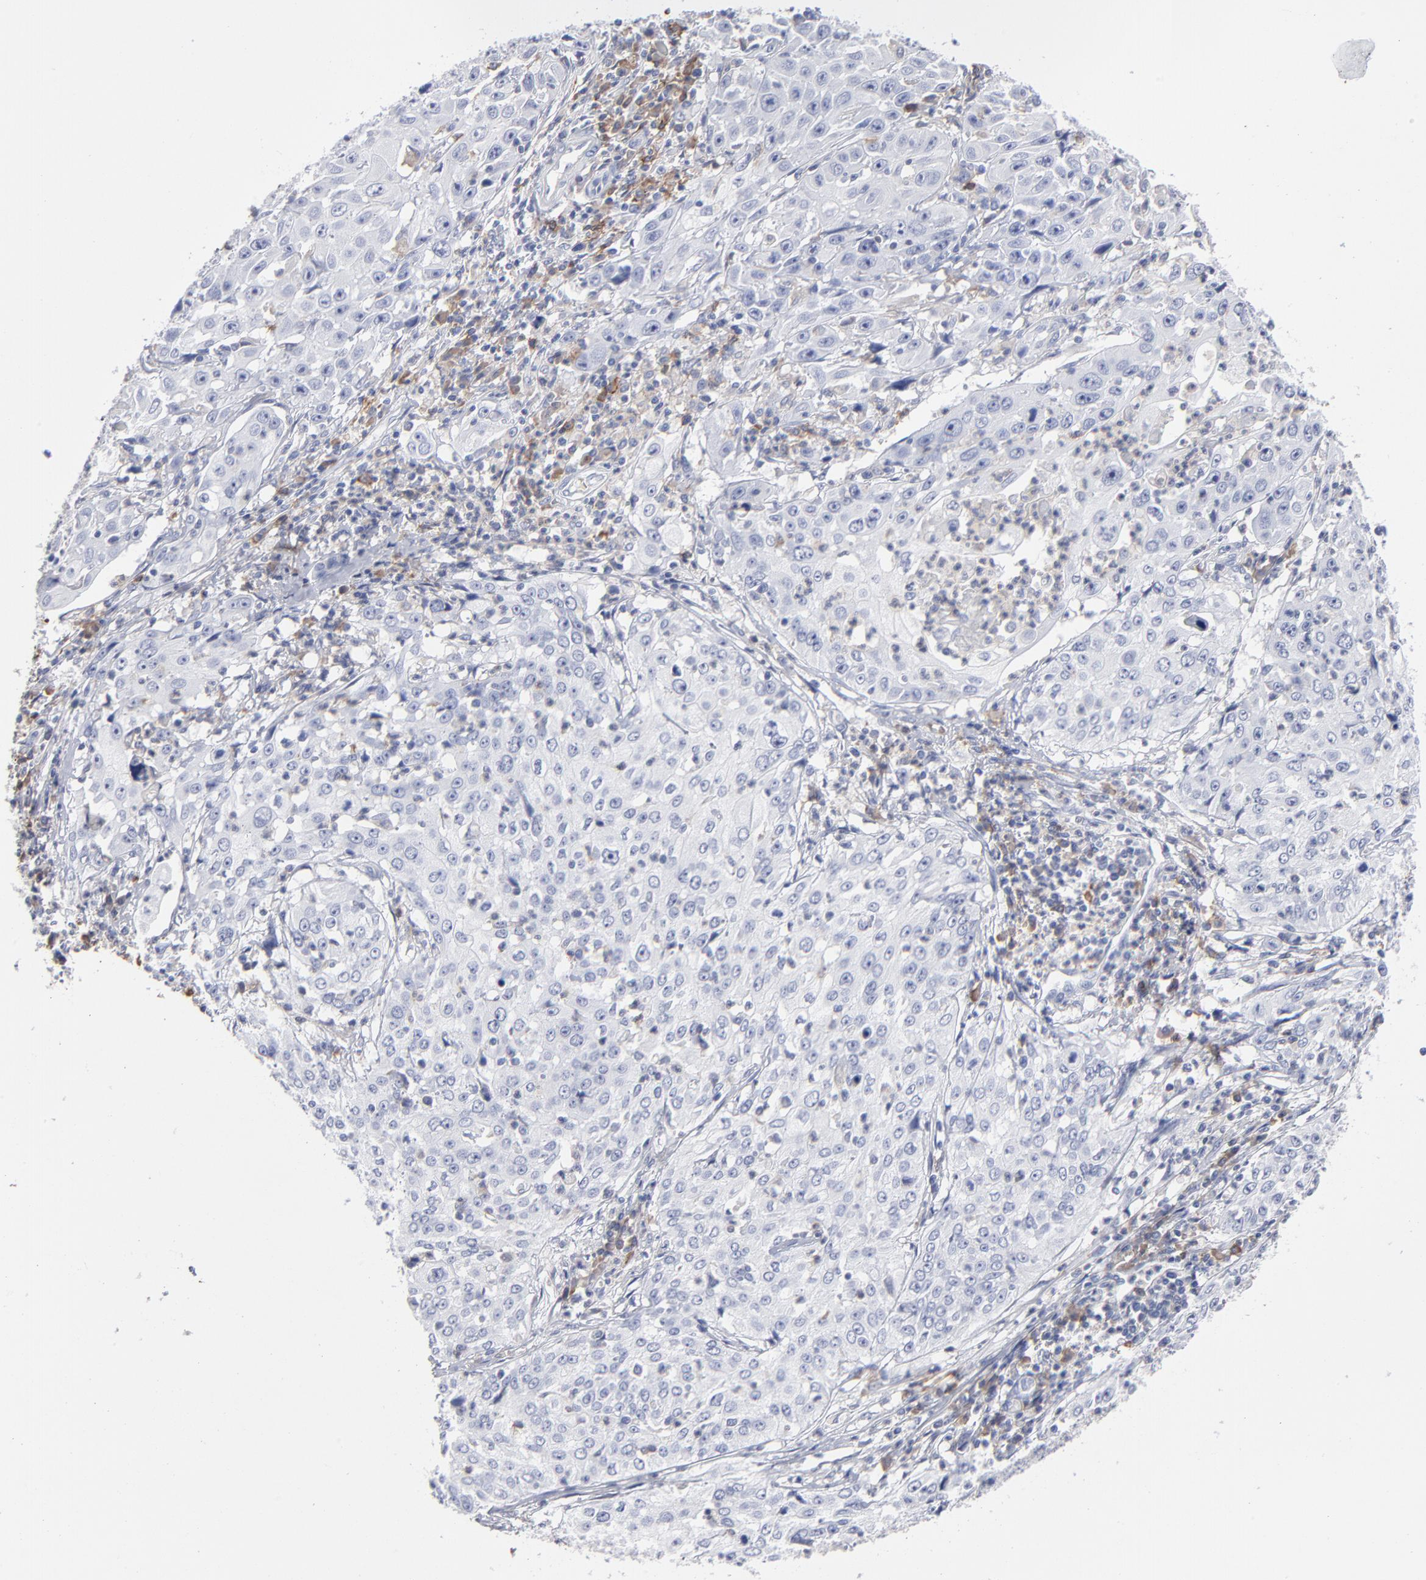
{"staining": {"intensity": "negative", "quantity": "none", "location": "none"}, "tissue": "cervical cancer", "cell_type": "Tumor cells", "image_type": "cancer", "snomed": [{"axis": "morphology", "description": "Squamous cell carcinoma, NOS"}, {"axis": "topography", "description": "Cervix"}], "caption": "Cervical cancer (squamous cell carcinoma) stained for a protein using immunohistochemistry (IHC) demonstrates no staining tumor cells.", "gene": "LAT2", "patient": {"sex": "female", "age": 39}}